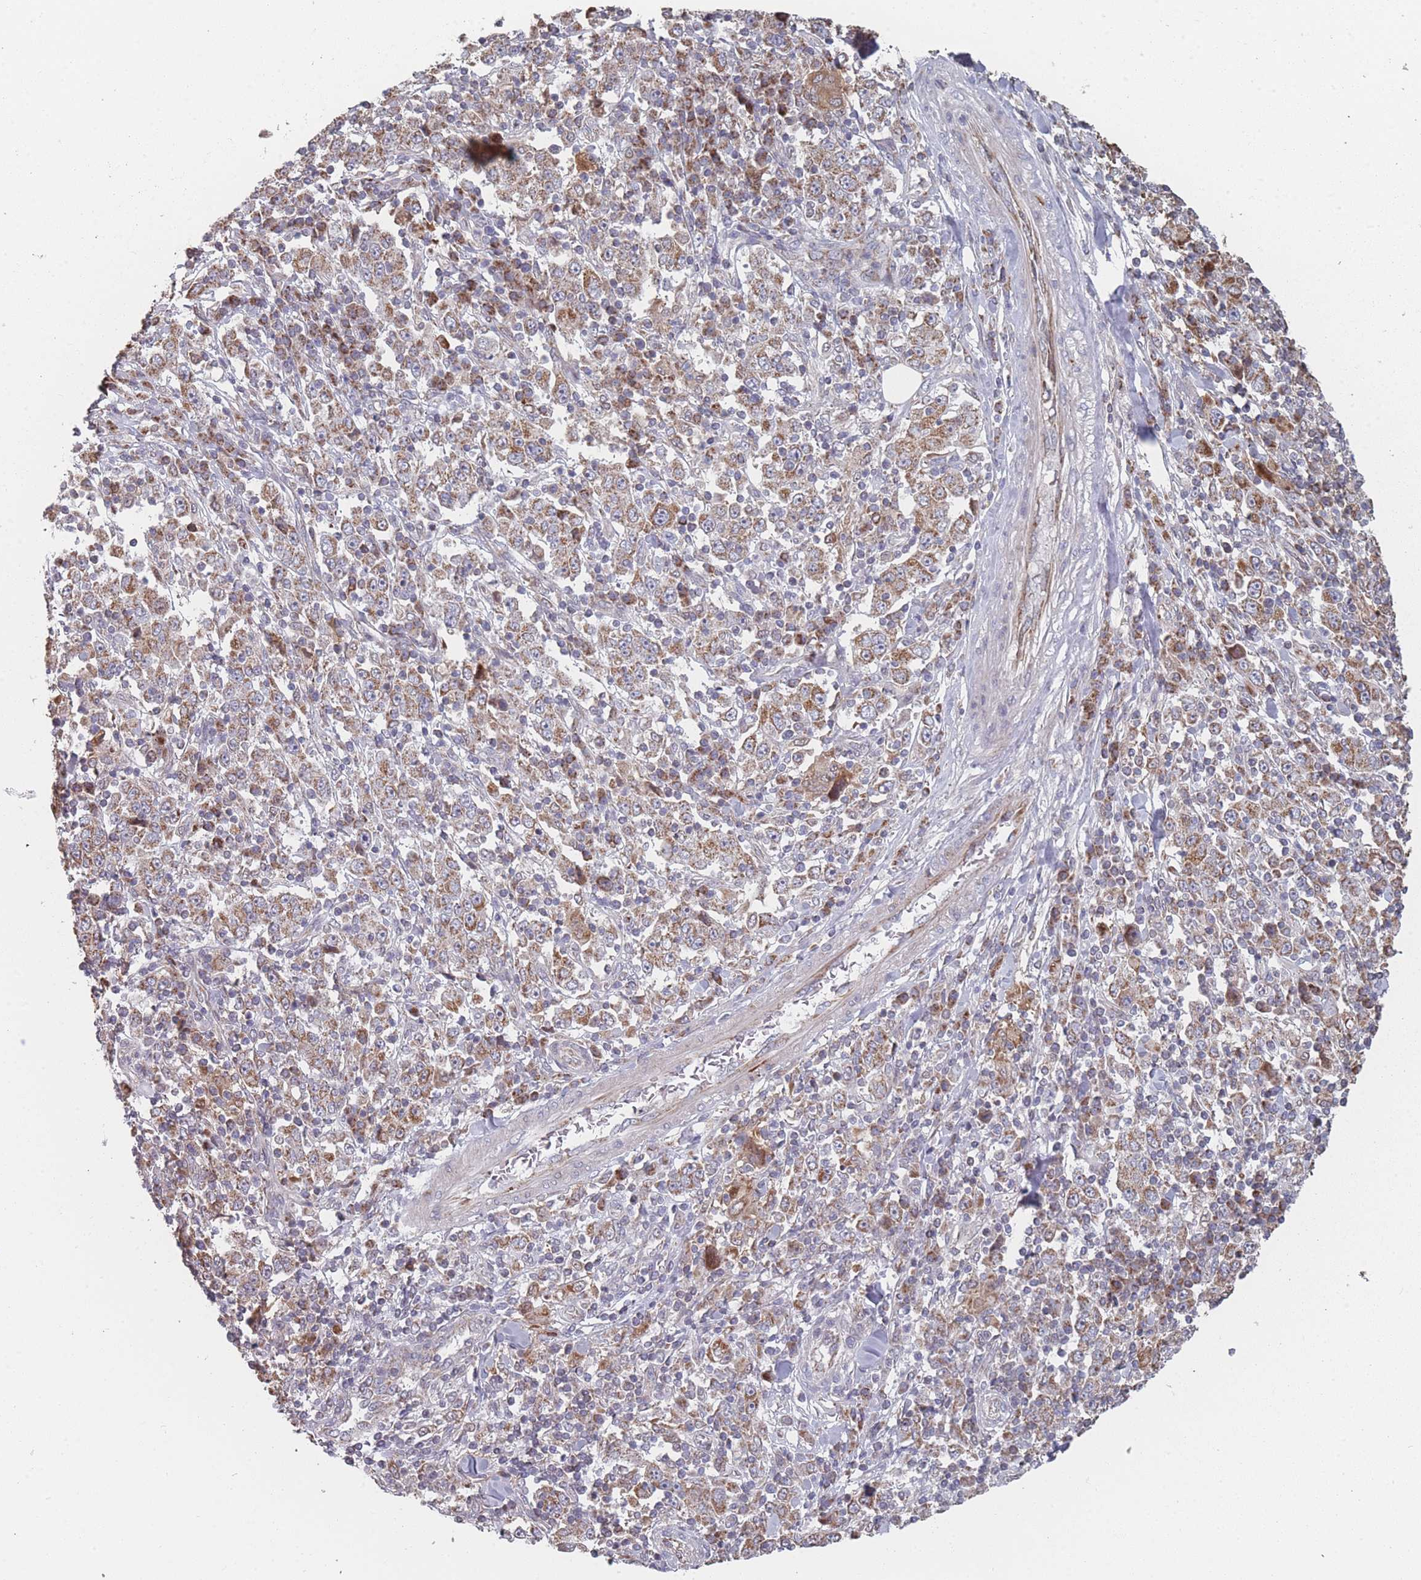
{"staining": {"intensity": "moderate", "quantity": ">75%", "location": "cytoplasmic/membranous"}, "tissue": "stomach cancer", "cell_type": "Tumor cells", "image_type": "cancer", "snomed": [{"axis": "morphology", "description": "Normal tissue, NOS"}, {"axis": "morphology", "description": "Adenocarcinoma, NOS"}, {"axis": "topography", "description": "Stomach, upper"}, {"axis": "topography", "description": "Stomach"}], "caption": "Immunohistochemistry of adenocarcinoma (stomach) exhibits medium levels of moderate cytoplasmic/membranous staining in approximately >75% of tumor cells.", "gene": "PSMB3", "patient": {"sex": "male", "age": 59}}